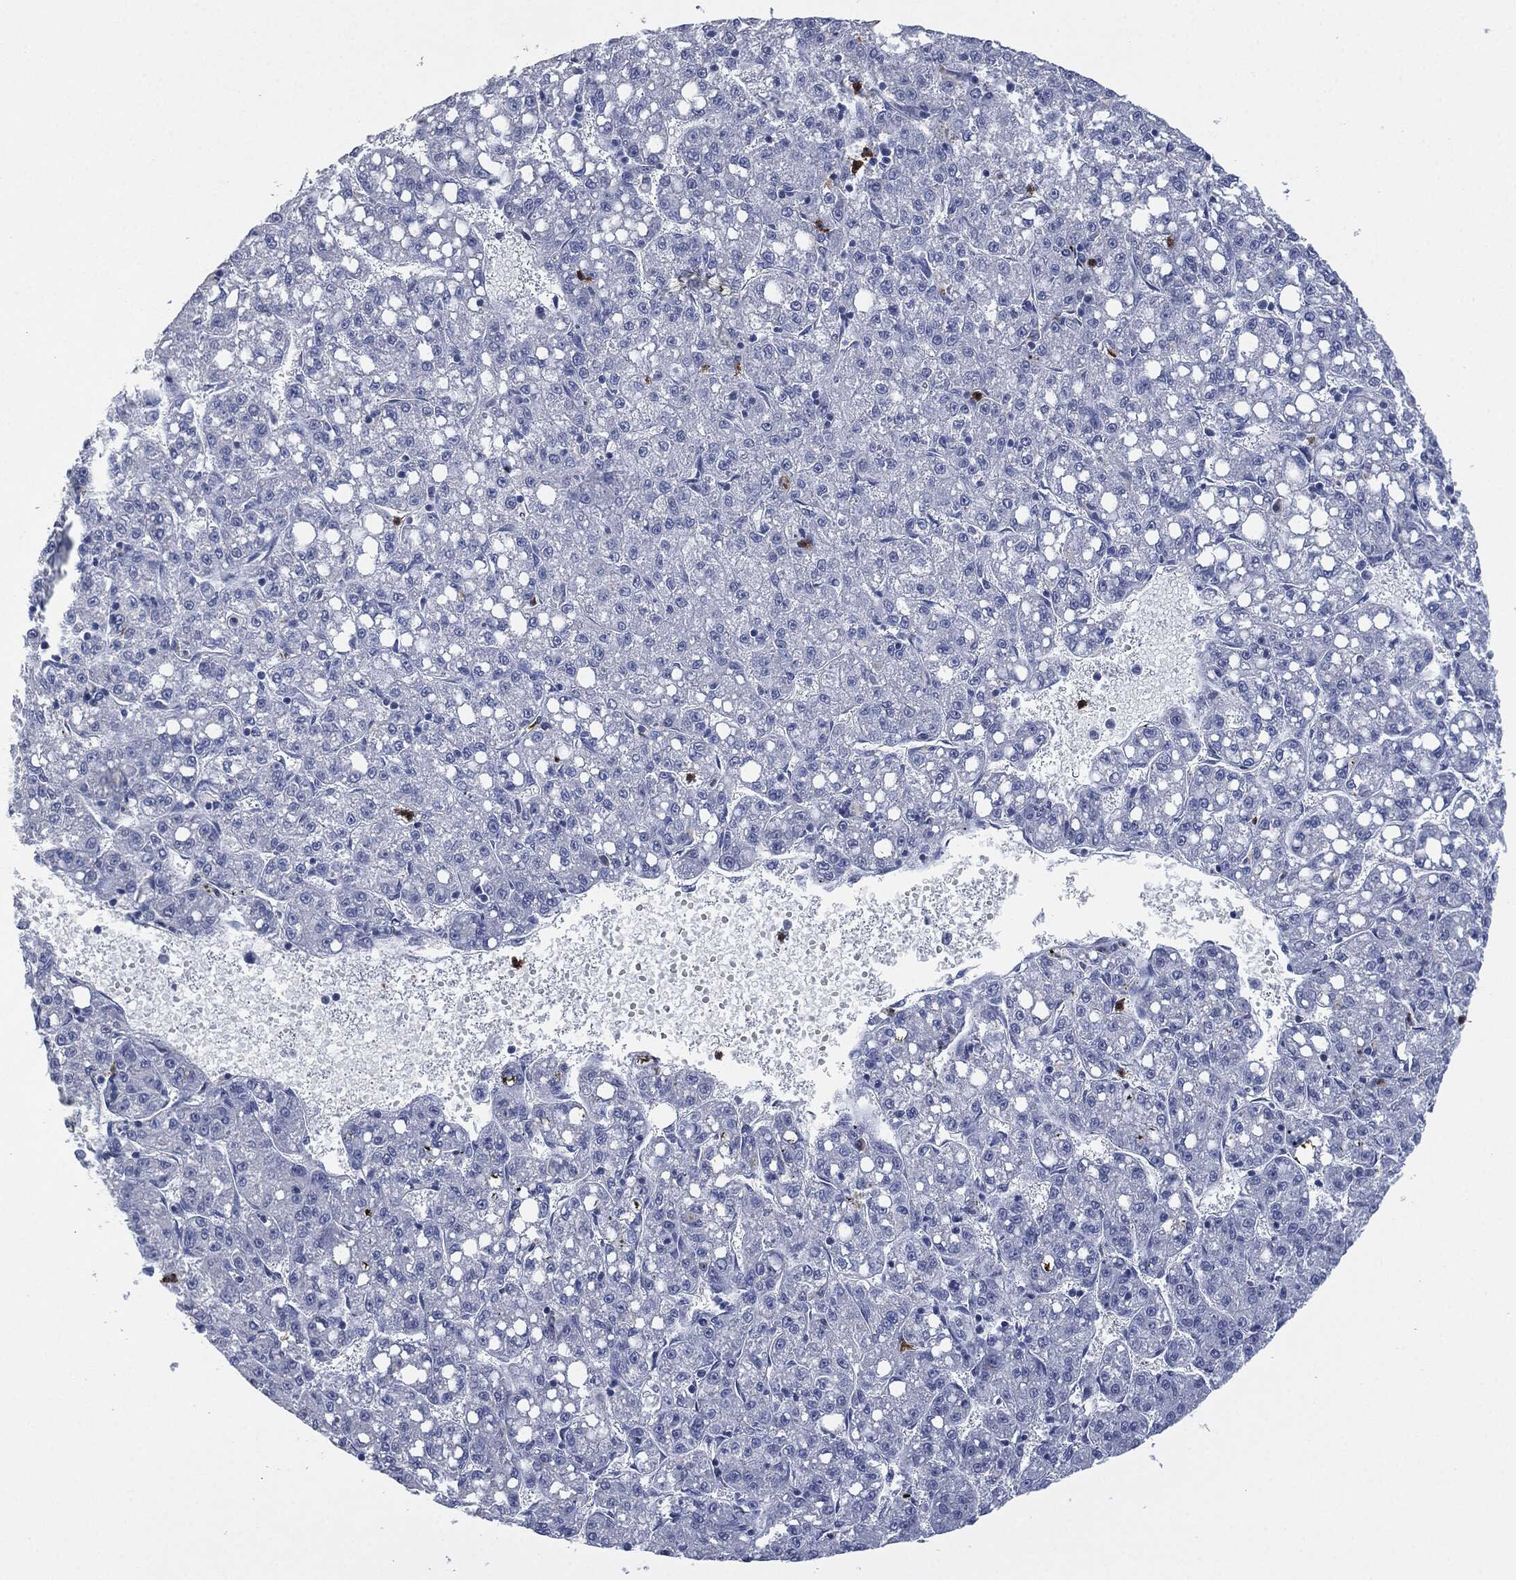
{"staining": {"intensity": "negative", "quantity": "none", "location": "none"}, "tissue": "liver cancer", "cell_type": "Tumor cells", "image_type": "cancer", "snomed": [{"axis": "morphology", "description": "Carcinoma, Hepatocellular, NOS"}, {"axis": "topography", "description": "Liver"}], "caption": "The micrograph exhibits no staining of tumor cells in liver cancer (hepatocellular carcinoma).", "gene": "CEACAM8", "patient": {"sex": "female", "age": 65}}